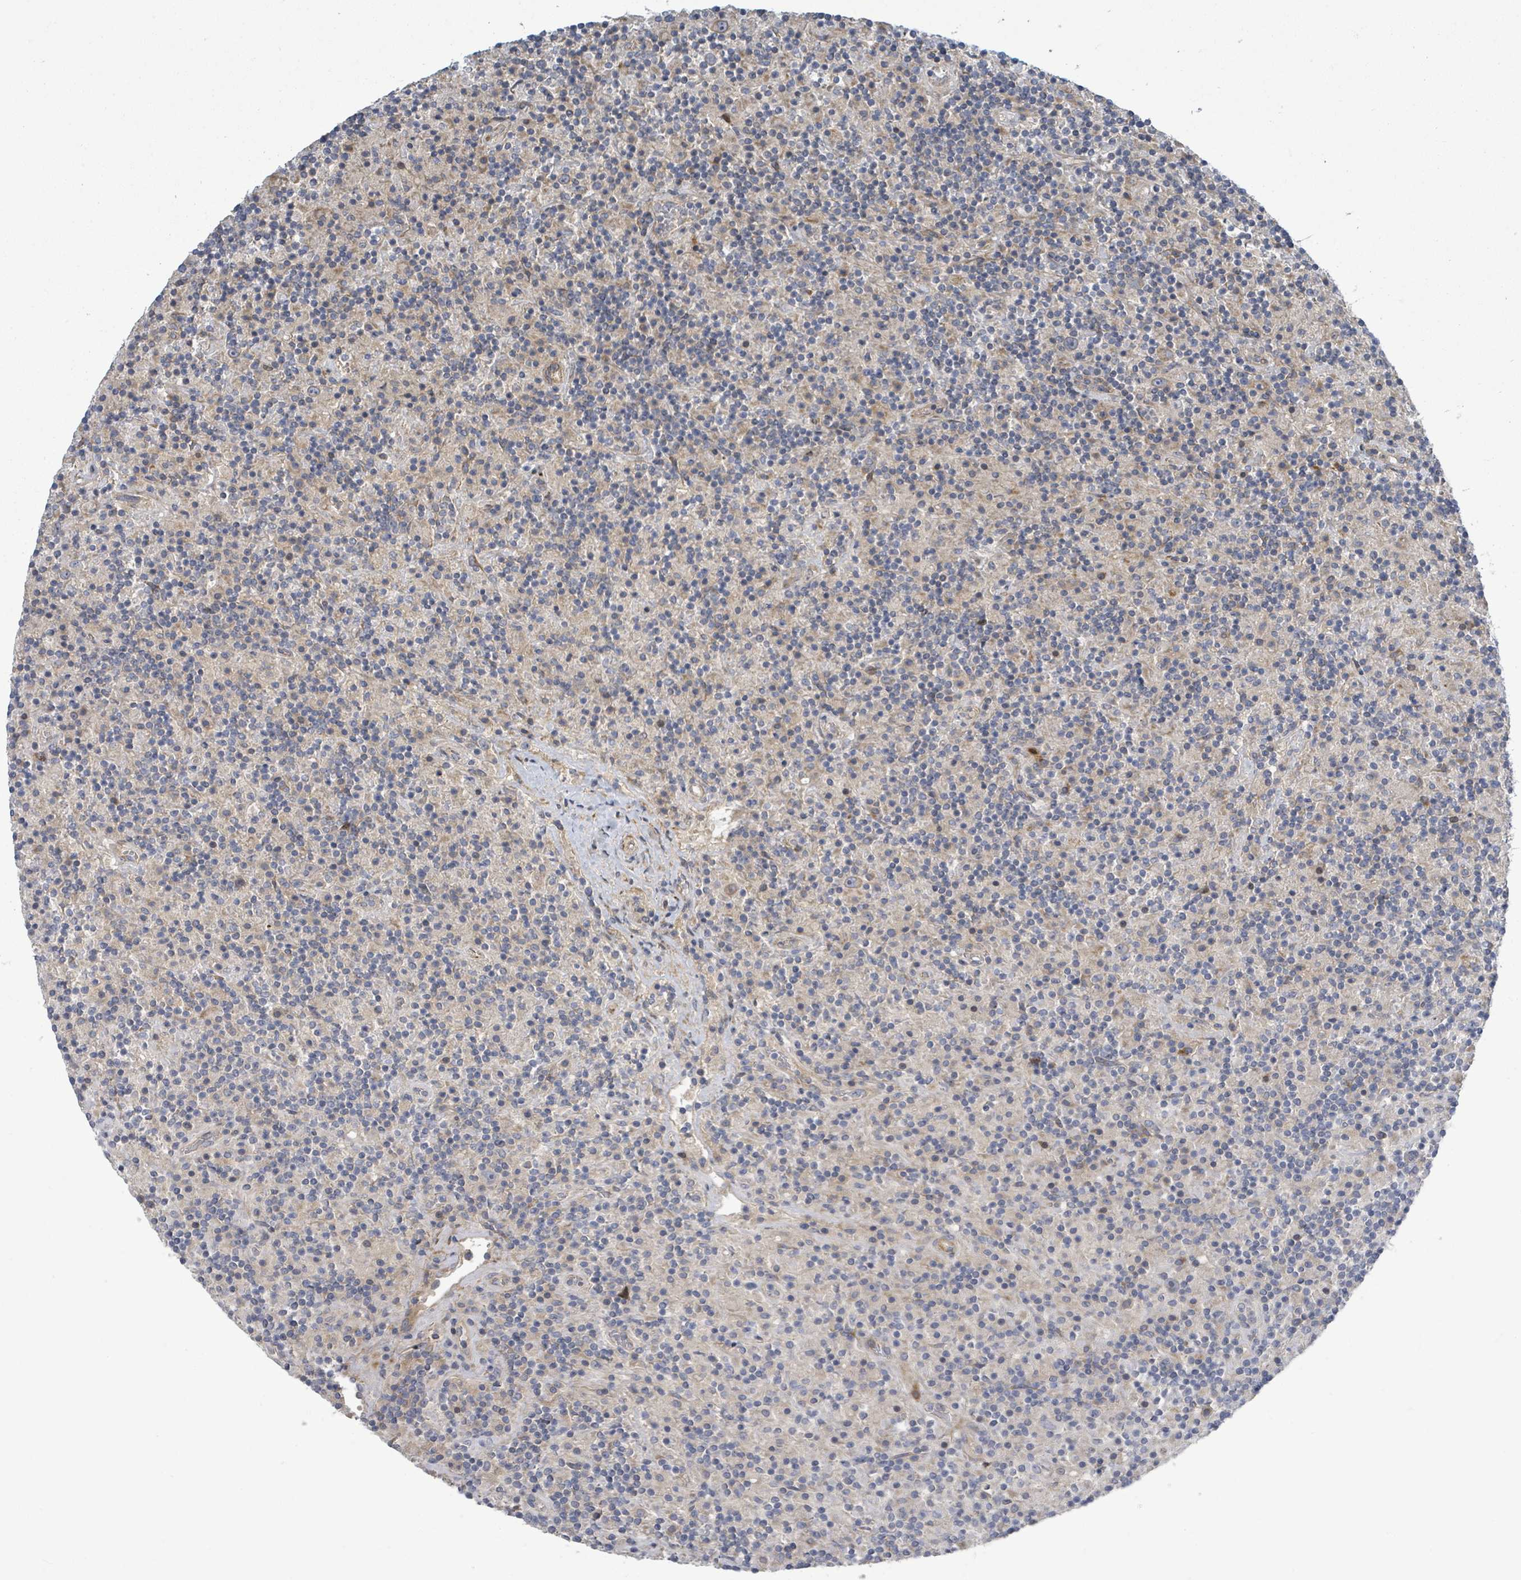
{"staining": {"intensity": "negative", "quantity": "none", "location": "none"}, "tissue": "lymphoma", "cell_type": "Tumor cells", "image_type": "cancer", "snomed": [{"axis": "morphology", "description": "Hodgkin's disease, NOS"}, {"axis": "topography", "description": "Lymph node"}], "caption": "The IHC photomicrograph has no significant staining in tumor cells of Hodgkin's disease tissue.", "gene": "CFAP210", "patient": {"sex": "male", "age": 70}}